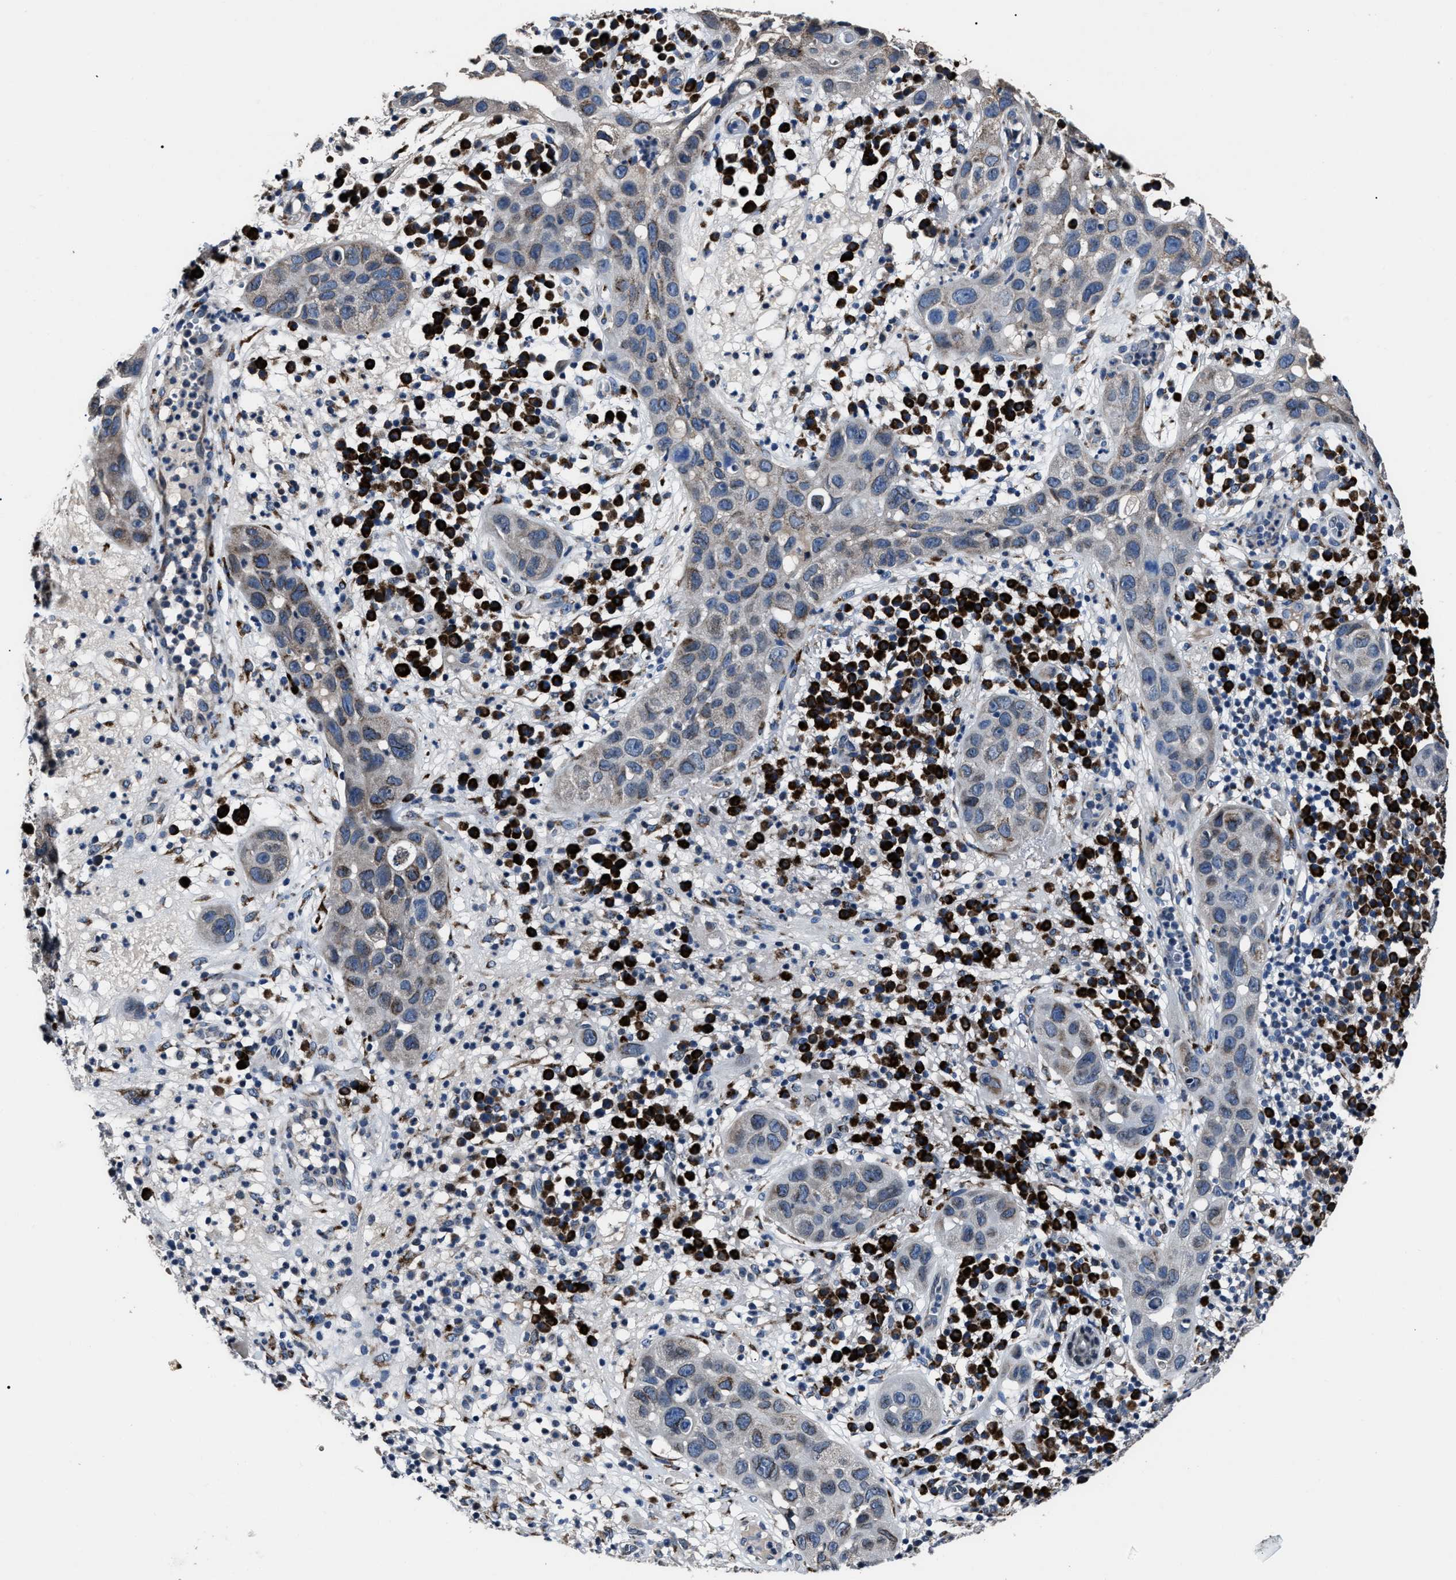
{"staining": {"intensity": "weak", "quantity": "<25%", "location": "cytoplasmic/membranous"}, "tissue": "skin cancer", "cell_type": "Tumor cells", "image_type": "cancer", "snomed": [{"axis": "morphology", "description": "Squamous cell carcinoma in situ, NOS"}, {"axis": "morphology", "description": "Squamous cell carcinoma, NOS"}, {"axis": "topography", "description": "Skin"}], "caption": "An image of skin squamous cell carcinoma in situ stained for a protein shows no brown staining in tumor cells. (Stains: DAB IHC with hematoxylin counter stain, Microscopy: brightfield microscopy at high magnification).", "gene": "LRRC14", "patient": {"sex": "male", "age": 93}}